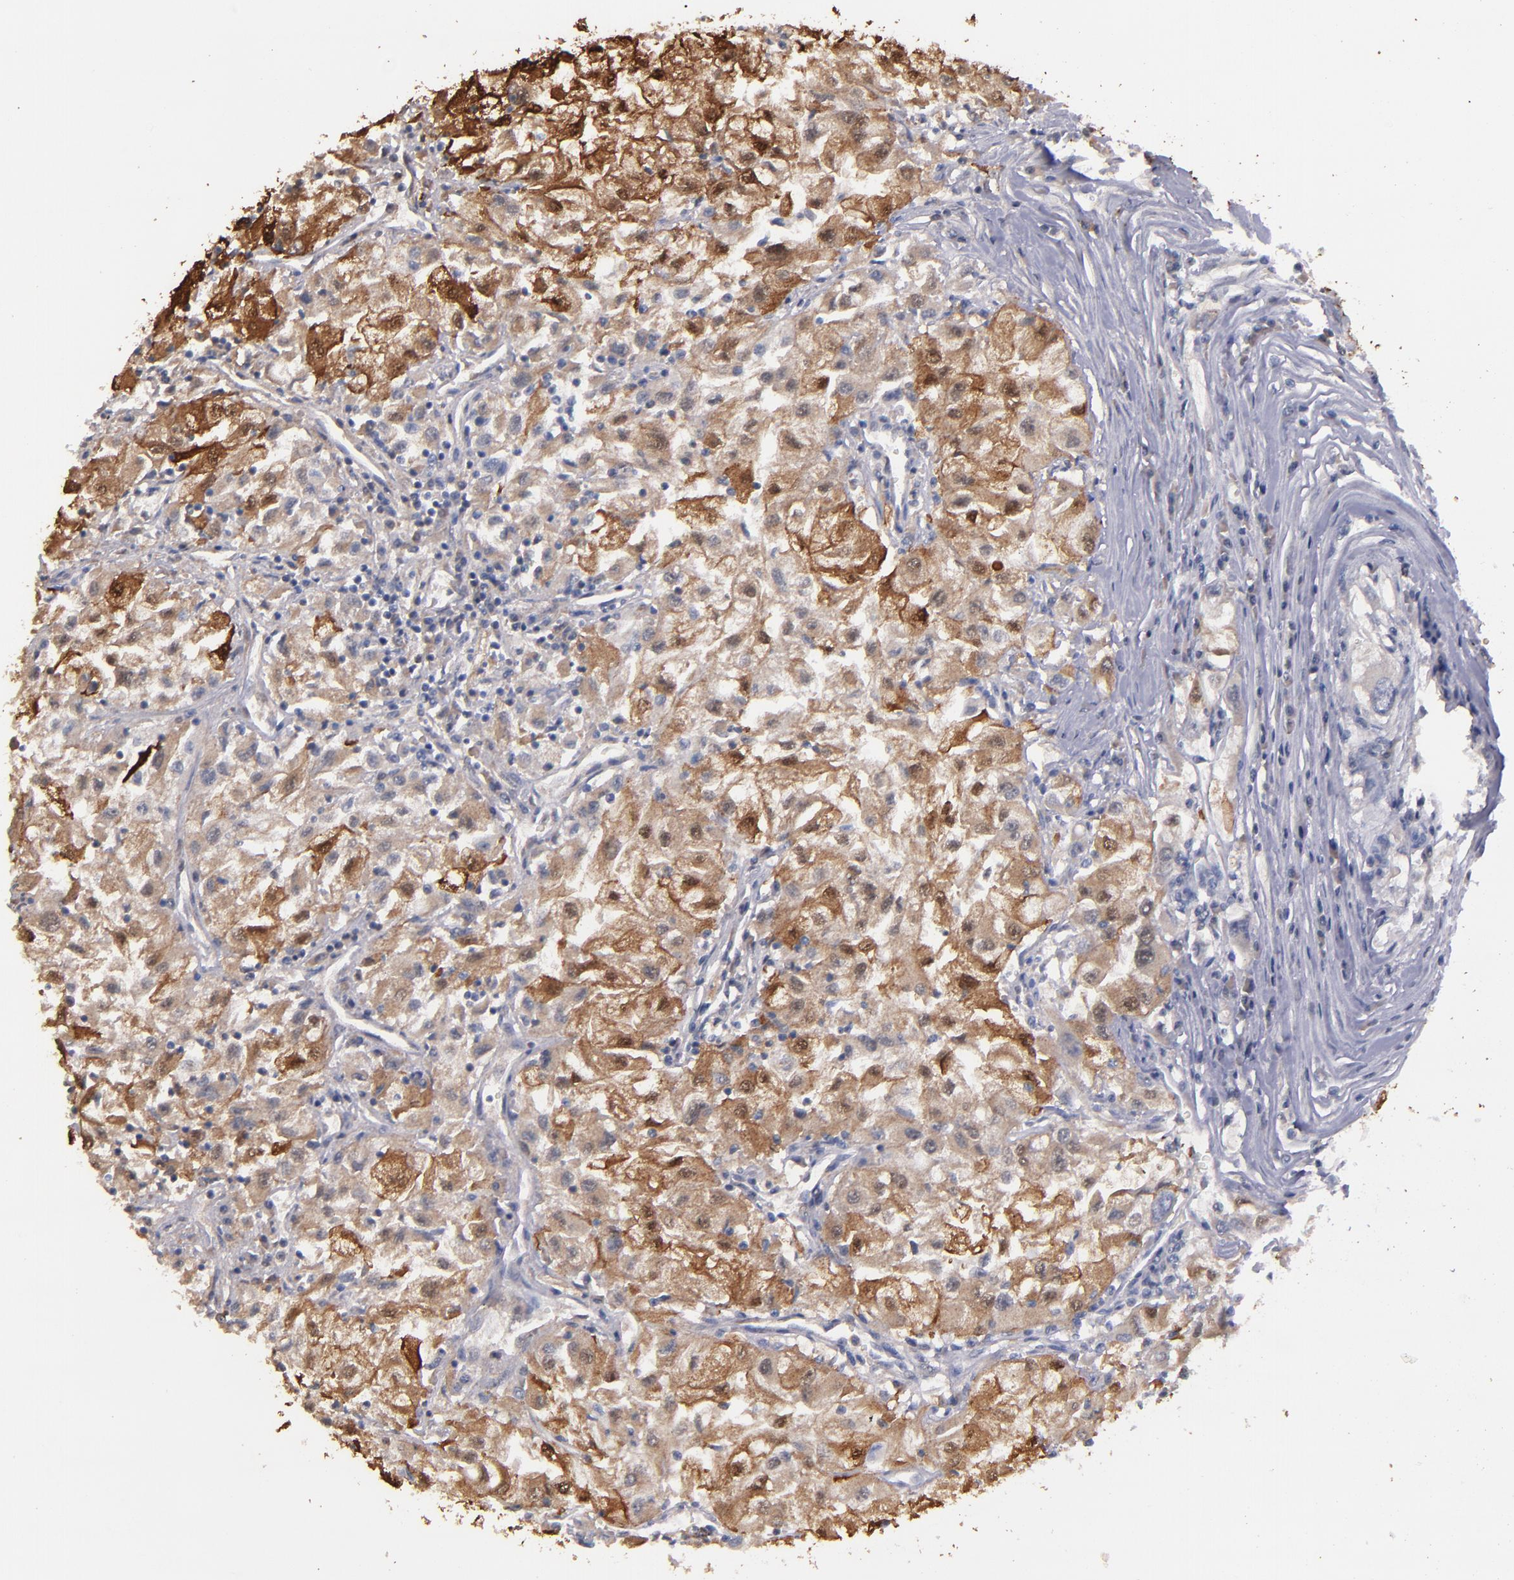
{"staining": {"intensity": "moderate", "quantity": ">75%", "location": "cytoplasmic/membranous,nuclear"}, "tissue": "renal cancer", "cell_type": "Tumor cells", "image_type": "cancer", "snomed": [{"axis": "morphology", "description": "Adenocarcinoma, NOS"}, {"axis": "topography", "description": "Kidney"}], "caption": "Immunohistochemical staining of human renal adenocarcinoma displays medium levels of moderate cytoplasmic/membranous and nuclear positivity in approximately >75% of tumor cells.", "gene": "S100A1", "patient": {"sex": "male", "age": 59}}